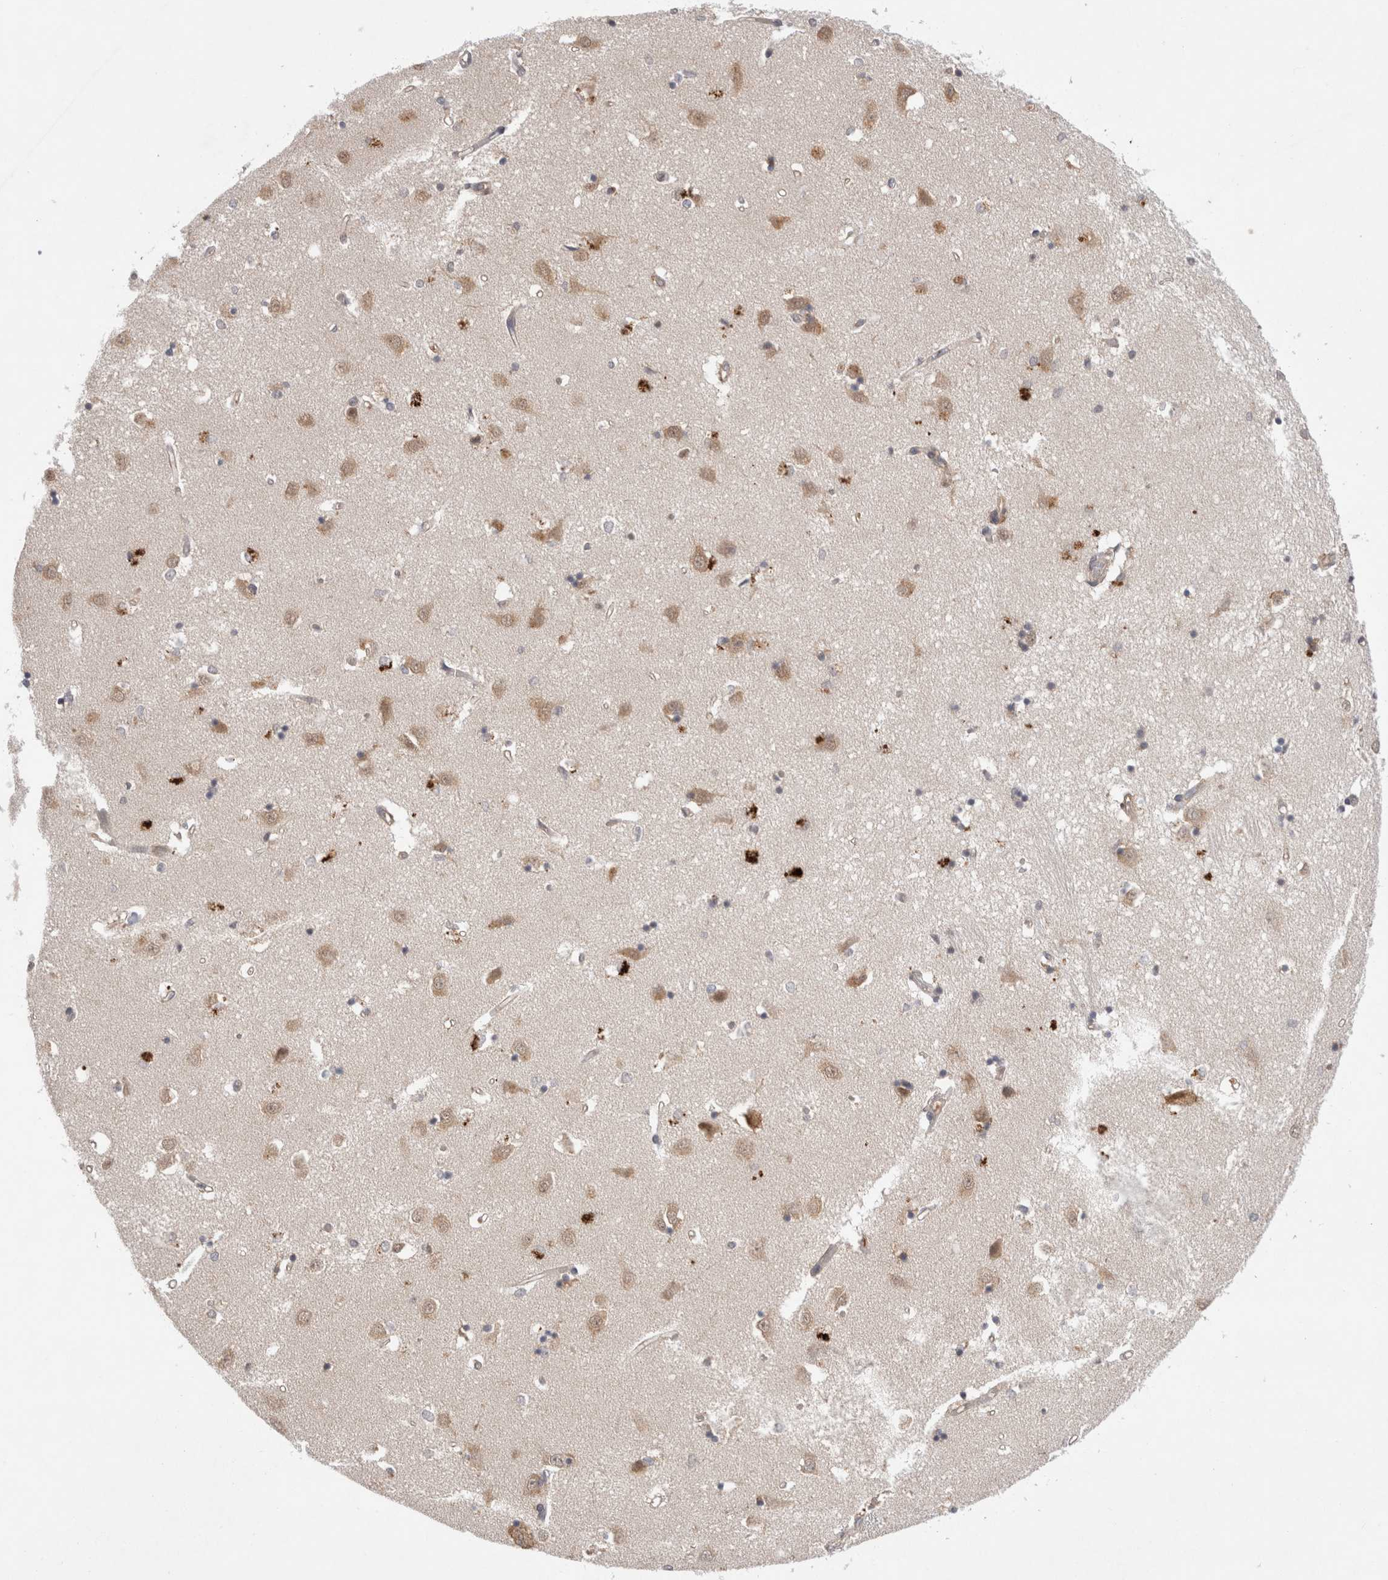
{"staining": {"intensity": "weak", "quantity": "<25%", "location": "cytoplasmic/membranous"}, "tissue": "caudate", "cell_type": "Glial cells", "image_type": "normal", "snomed": [{"axis": "morphology", "description": "Normal tissue, NOS"}, {"axis": "topography", "description": "Lateral ventricle wall"}], "caption": "Benign caudate was stained to show a protein in brown. There is no significant expression in glial cells.", "gene": "EIF3E", "patient": {"sex": "male", "age": 45}}